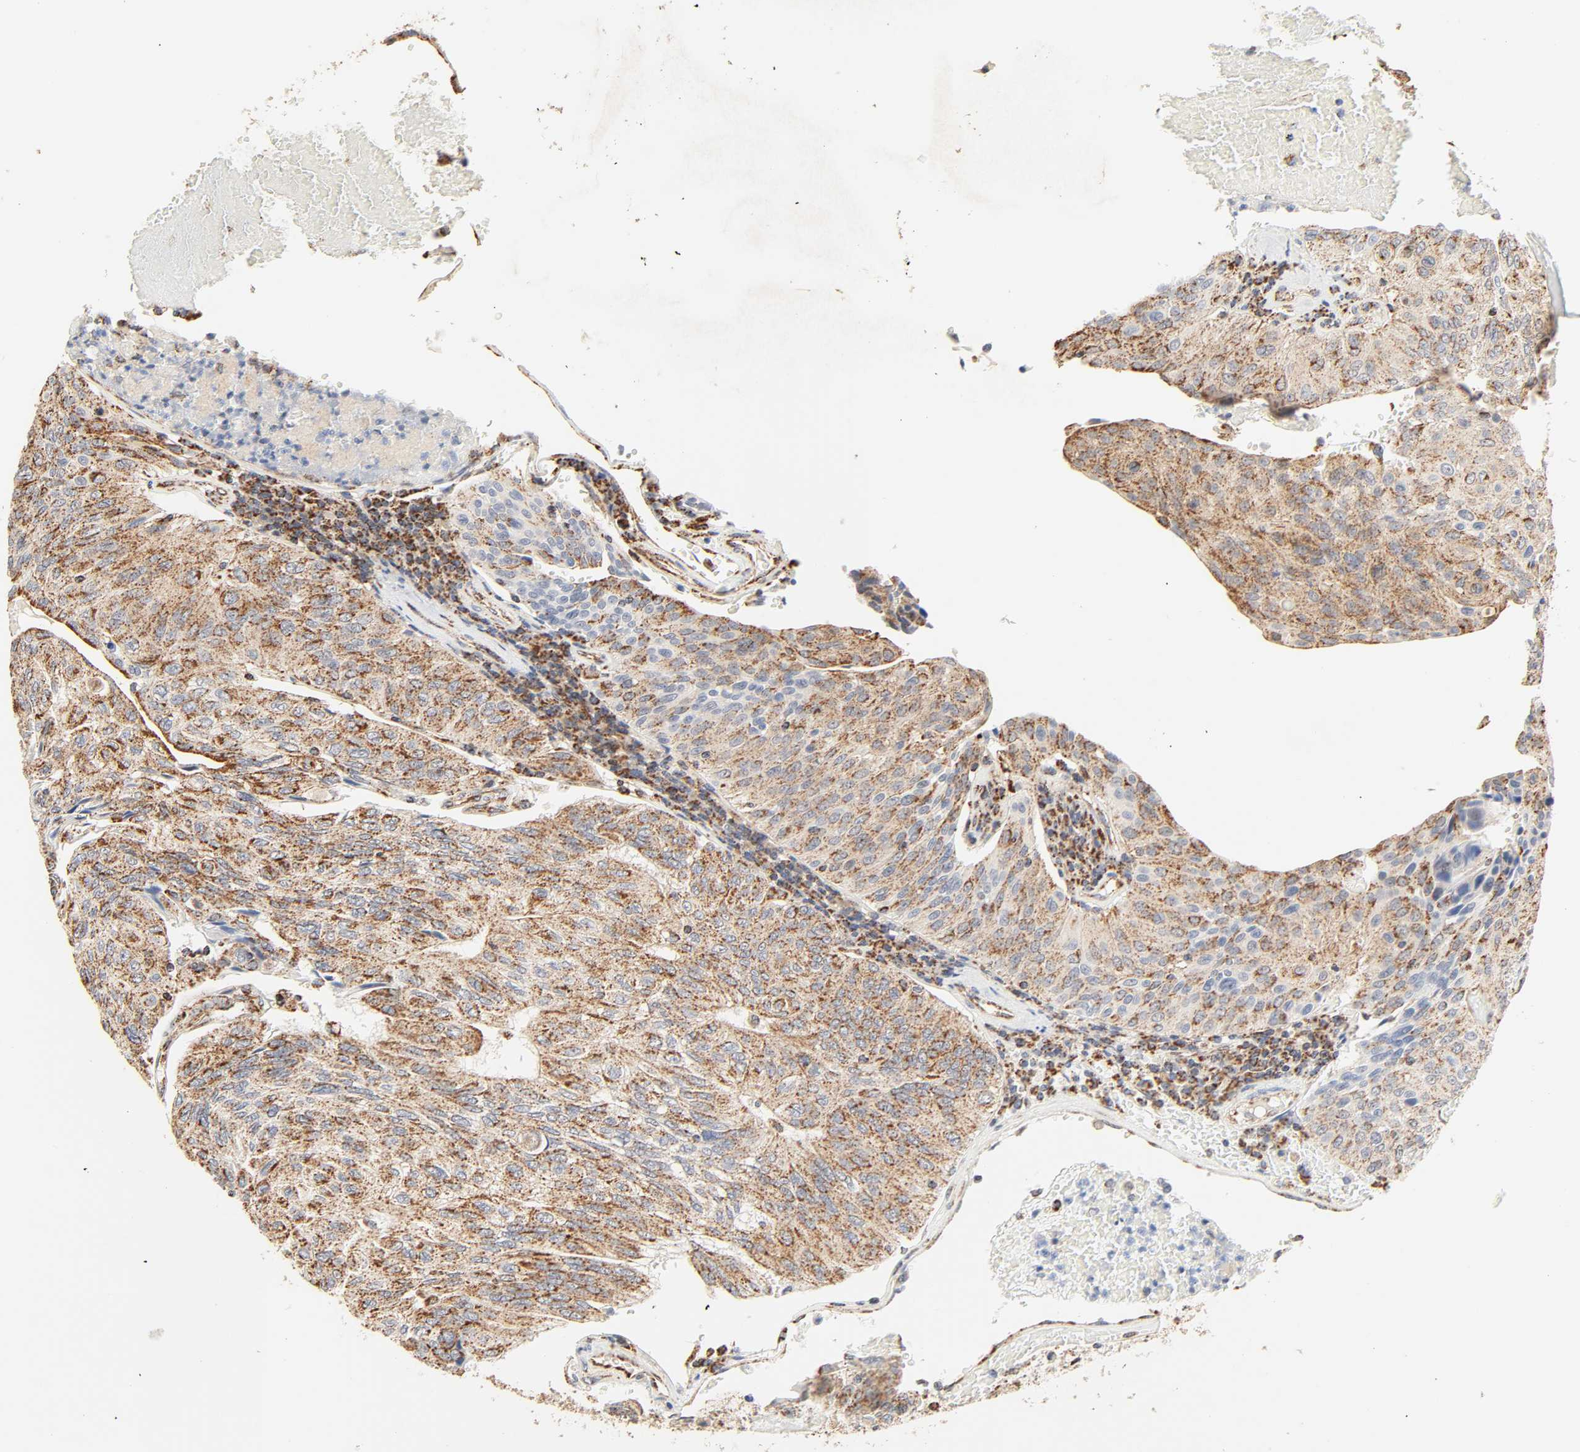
{"staining": {"intensity": "moderate", "quantity": ">75%", "location": "cytoplasmic/membranous"}, "tissue": "urothelial cancer", "cell_type": "Tumor cells", "image_type": "cancer", "snomed": [{"axis": "morphology", "description": "Urothelial carcinoma, High grade"}, {"axis": "topography", "description": "Urinary bladder"}], "caption": "Tumor cells reveal moderate cytoplasmic/membranous positivity in about >75% of cells in urothelial carcinoma (high-grade).", "gene": "ZMAT5", "patient": {"sex": "male", "age": 66}}